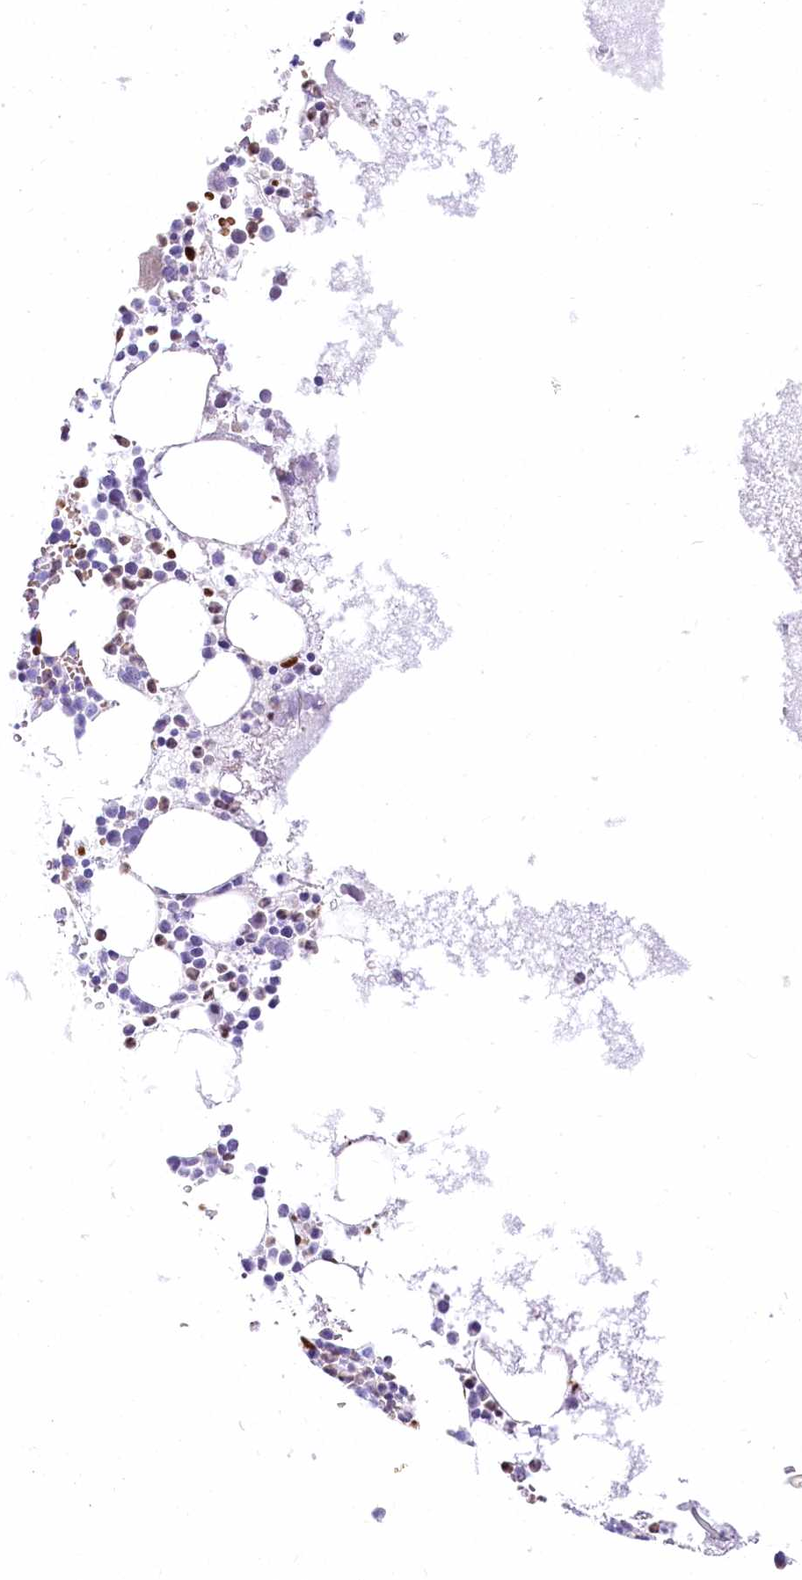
{"staining": {"intensity": "strong", "quantity": "<25%", "location": "nuclear"}, "tissue": "bone marrow", "cell_type": "Hematopoietic cells", "image_type": "normal", "snomed": [{"axis": "morphology", "description": "Normal tissue, NOS"}, {"axis": "topography", "description": "Bone marrow"}], "caption": "Bone marrow stained with a brown dye demonstrates strong nuclear positive positivity in about <25% of hematopoietic cells.", "gene": "PTMS", "patient": {"sex": "female", "age": 78}}